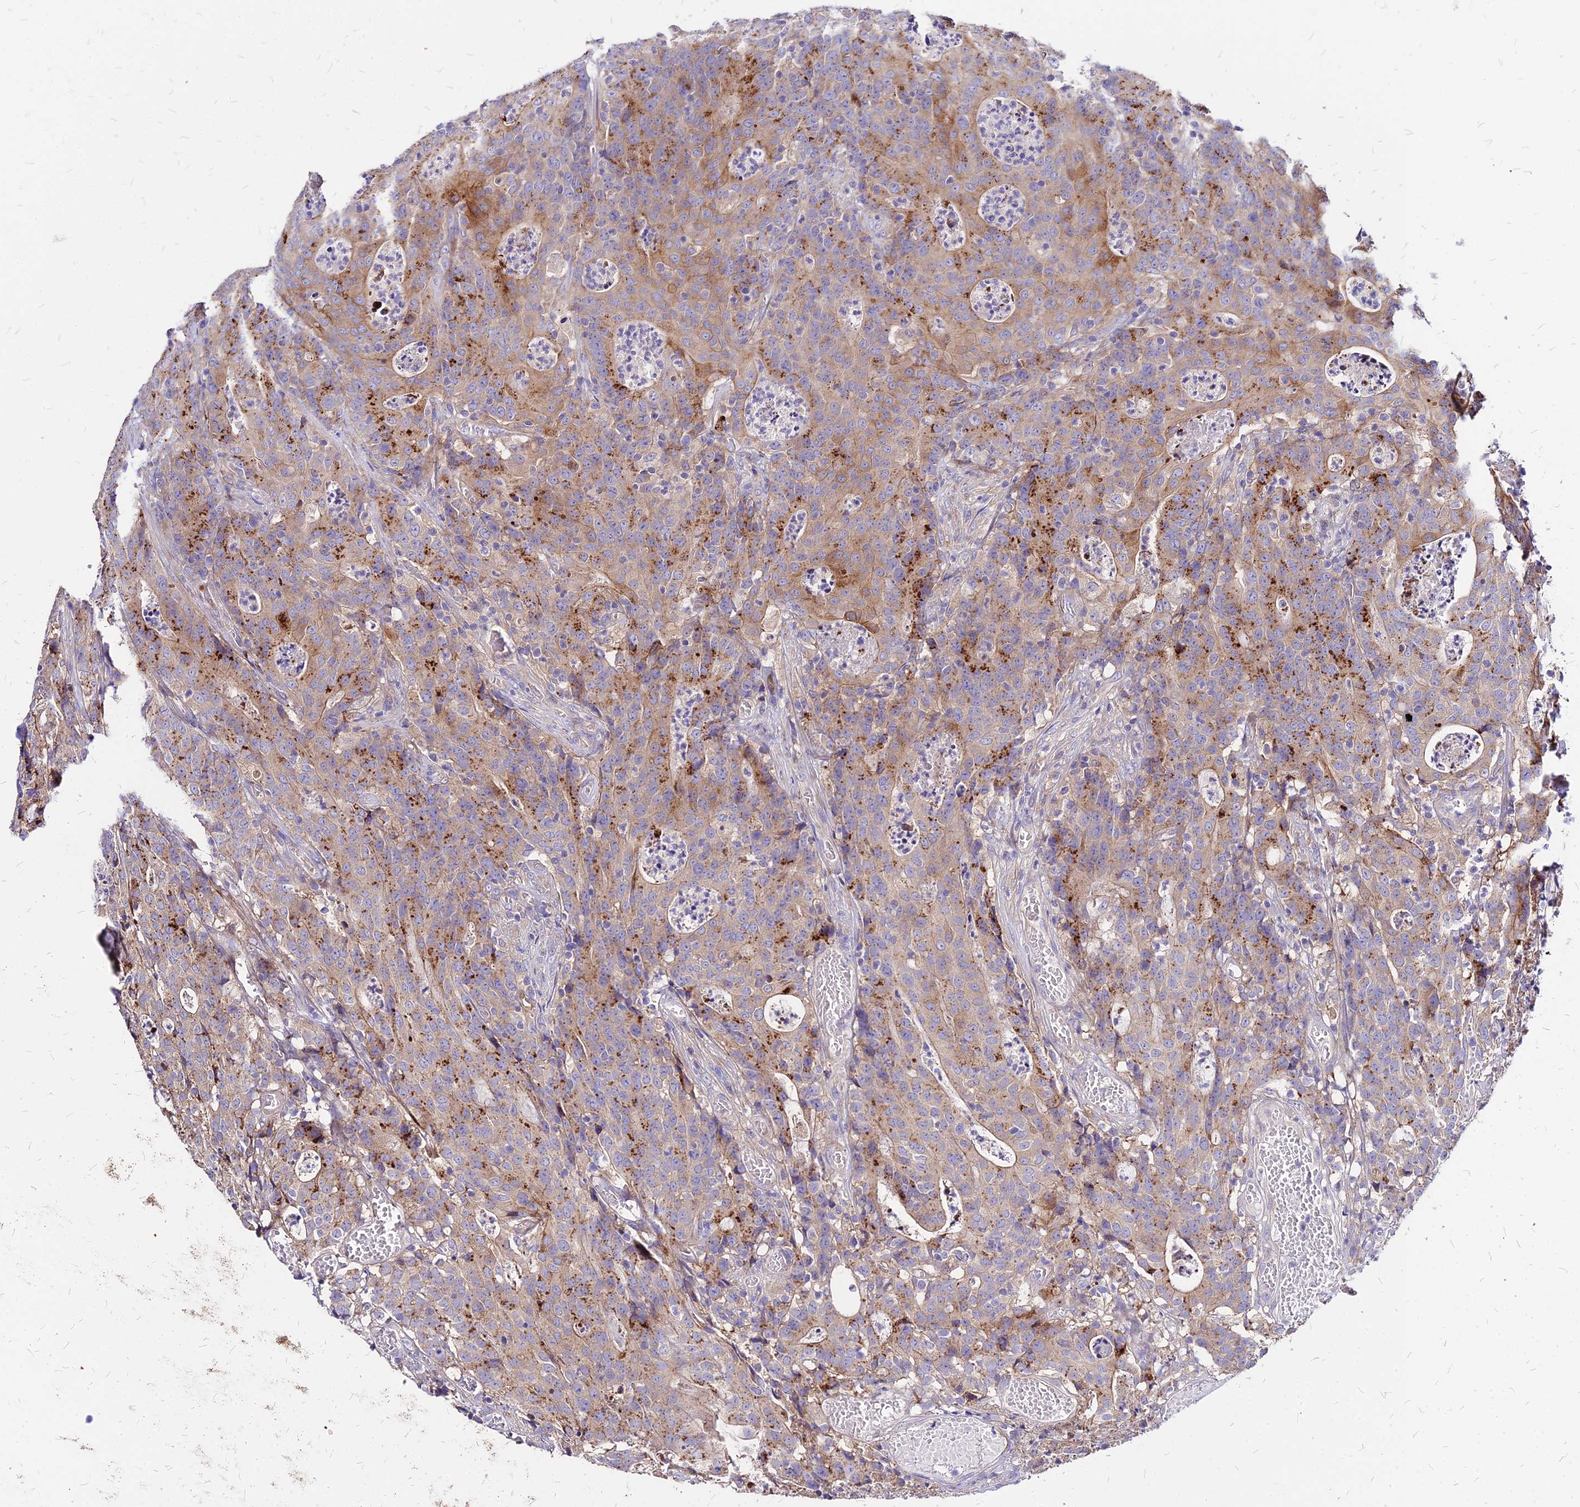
{"staining": {"intensity": "strong", "quantity": "25%-75%", "location": "cytoplasmic/membranous"}, "tissue": "colorectal cancer", "cell_type": "Tumor cells", "image_type": "cancer", "snomed": [{"axis": "morphology", "description": "Adenocarcinoma, NOS"}, {"axis": "topography", "description": "Colon"}], "caption": "Immunohistochemical staining of adenocarcinoma (colorectal) exhibits high levels of strong cytoplasmic/membranous staining in approximately 25%-75% of tumor cells.", "gene": "COMMD10", "patient": {"sex": "male", "age": 83}}